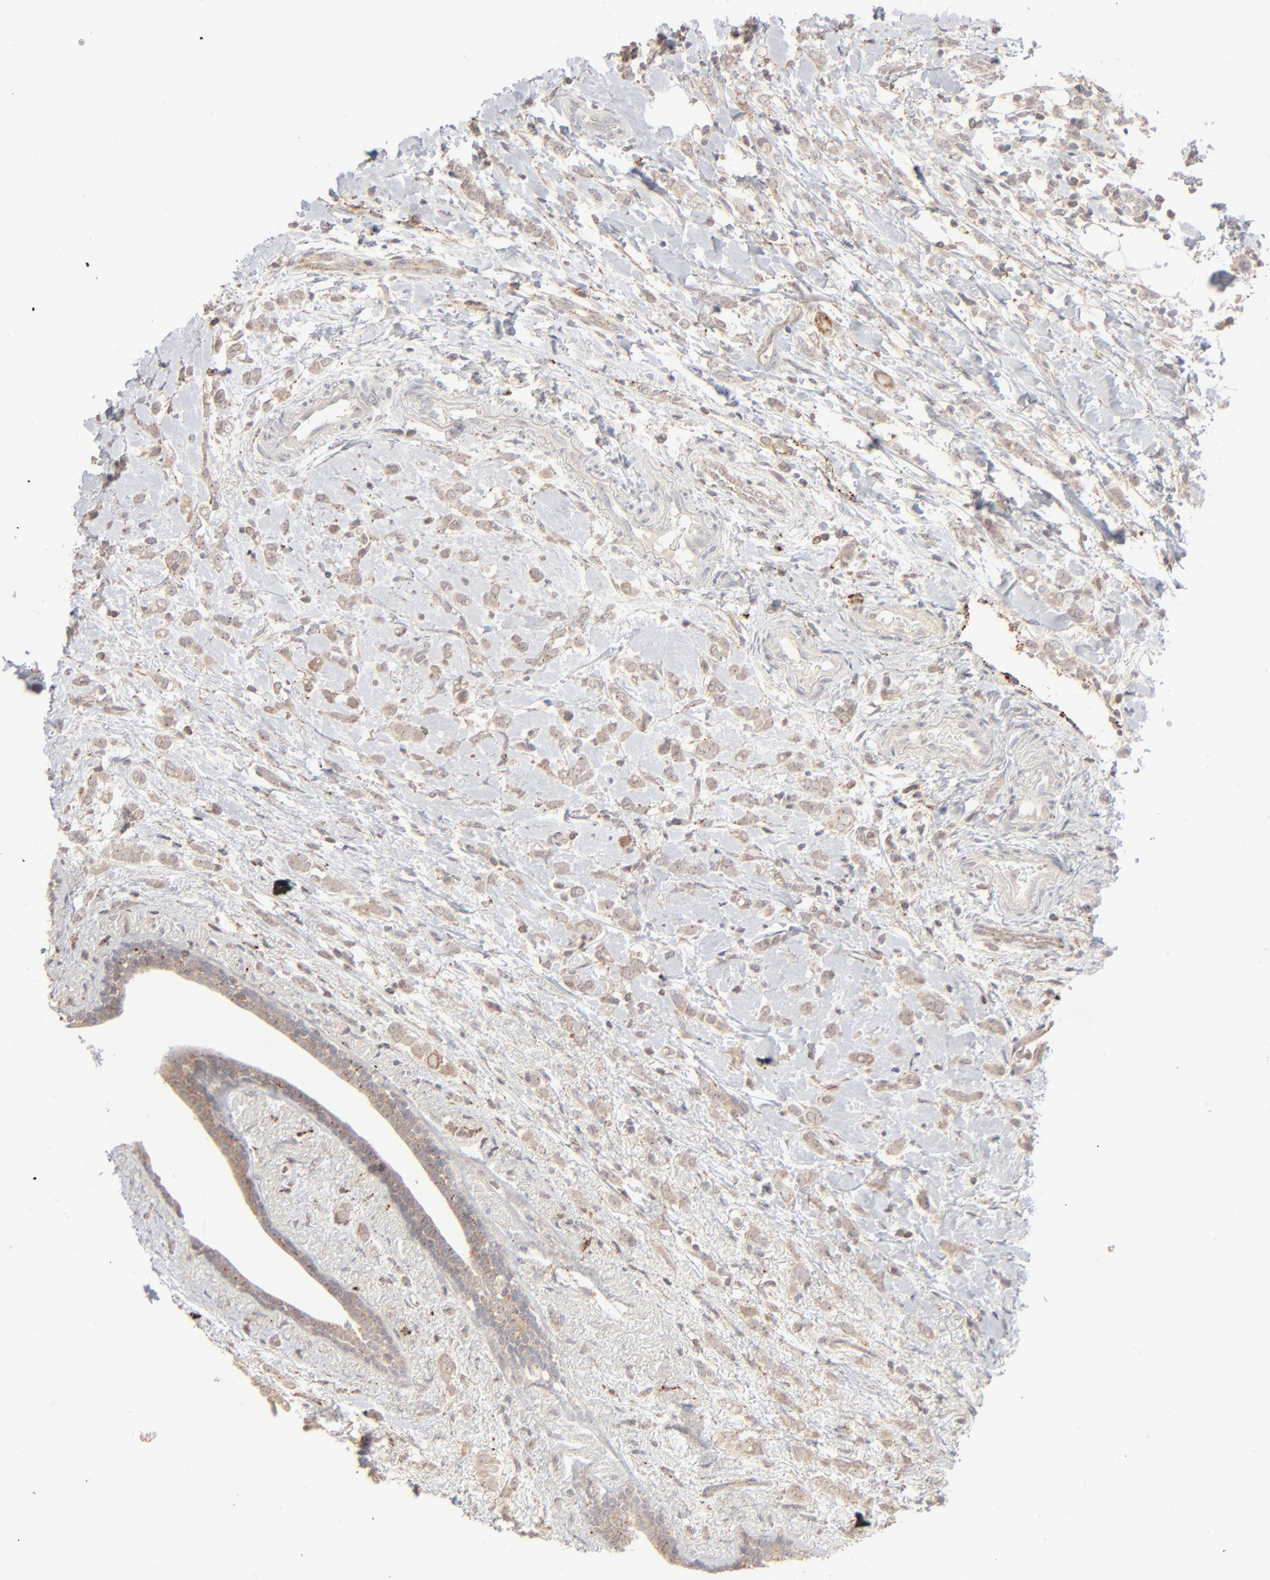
{"staining": {"intensity": "weak", "quantity": ">75%", "location": "cytoplasmic/membranous"}, "tissue": "breast cancer", "cell_type": "Tumor cells", "image_type": "cancer", "snomed": [{"axis": "morphology", "description": "Normal tissue, NOS"}, {"axis": "morphology", "description": "Lobular carcinoma"}, {"axis": "topography", "description": "Breast"}], "caption": "Brown immunohistochemical staining in human breast cancer shows weak cytoplasmic/membranous staining in about >75% of tumor cells.", "gene": "POMT2", "patient": {"sex": "female", "age": 47}}